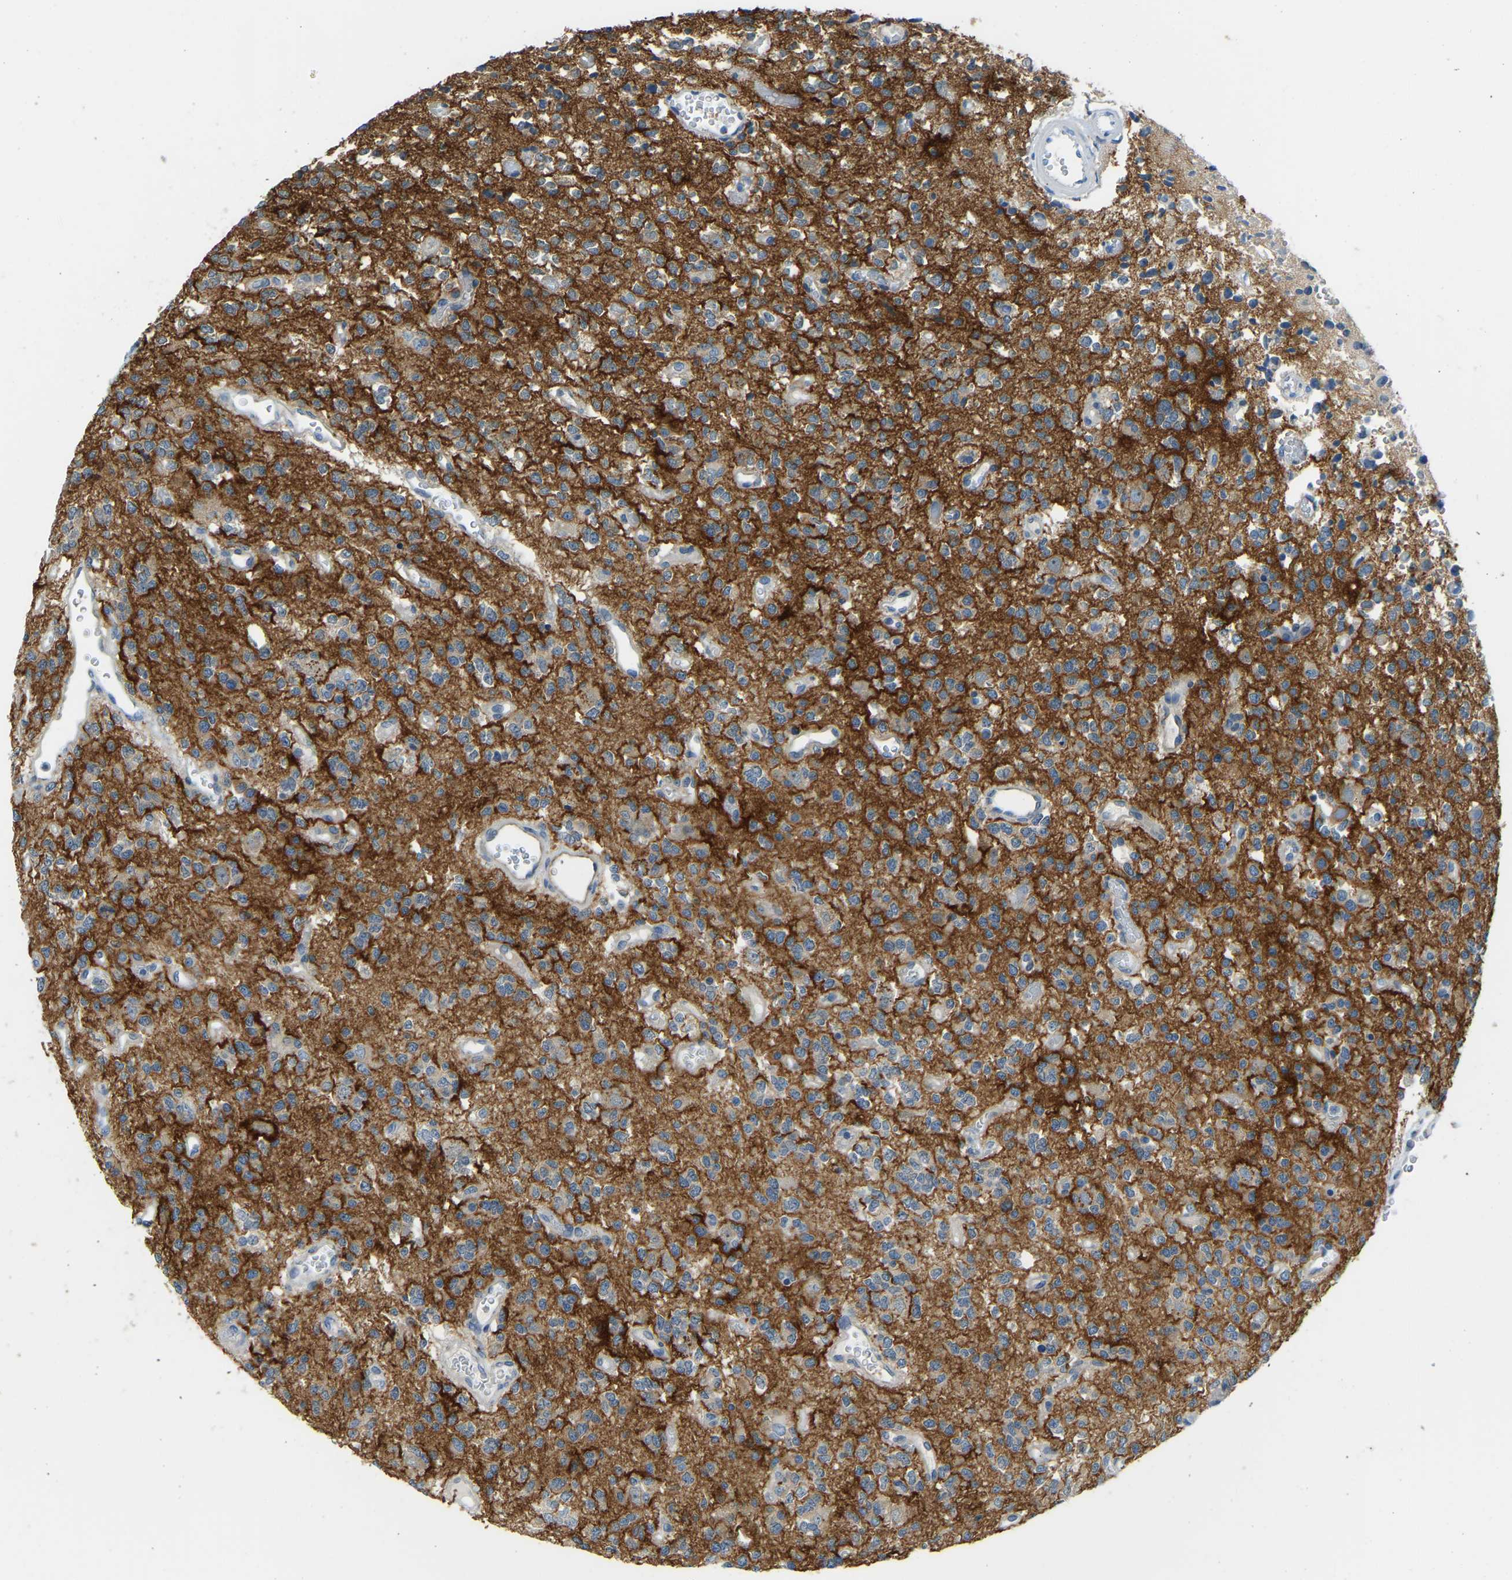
{"staining": {"intensity": "moderate", "quantity": "25%-75%", "location": "cytoplasmic/membranous"}, "tissue": "glioma", "cell_type": "Tumor cells", "image_type": "cancer", "snomed": [{"axis": "morphology", "description": "Glioma, malignant, Low grade"}, {"axis": "topography", "description": "Brain"}], "caption": "Tumor cells show medium levels of moderate cytoplasmic/membranous positivity in about 25%-75% of cells in human malignant glioma (low-grade).", "gene": "NME8", "patient": {"sex": "male", "age": 38}}